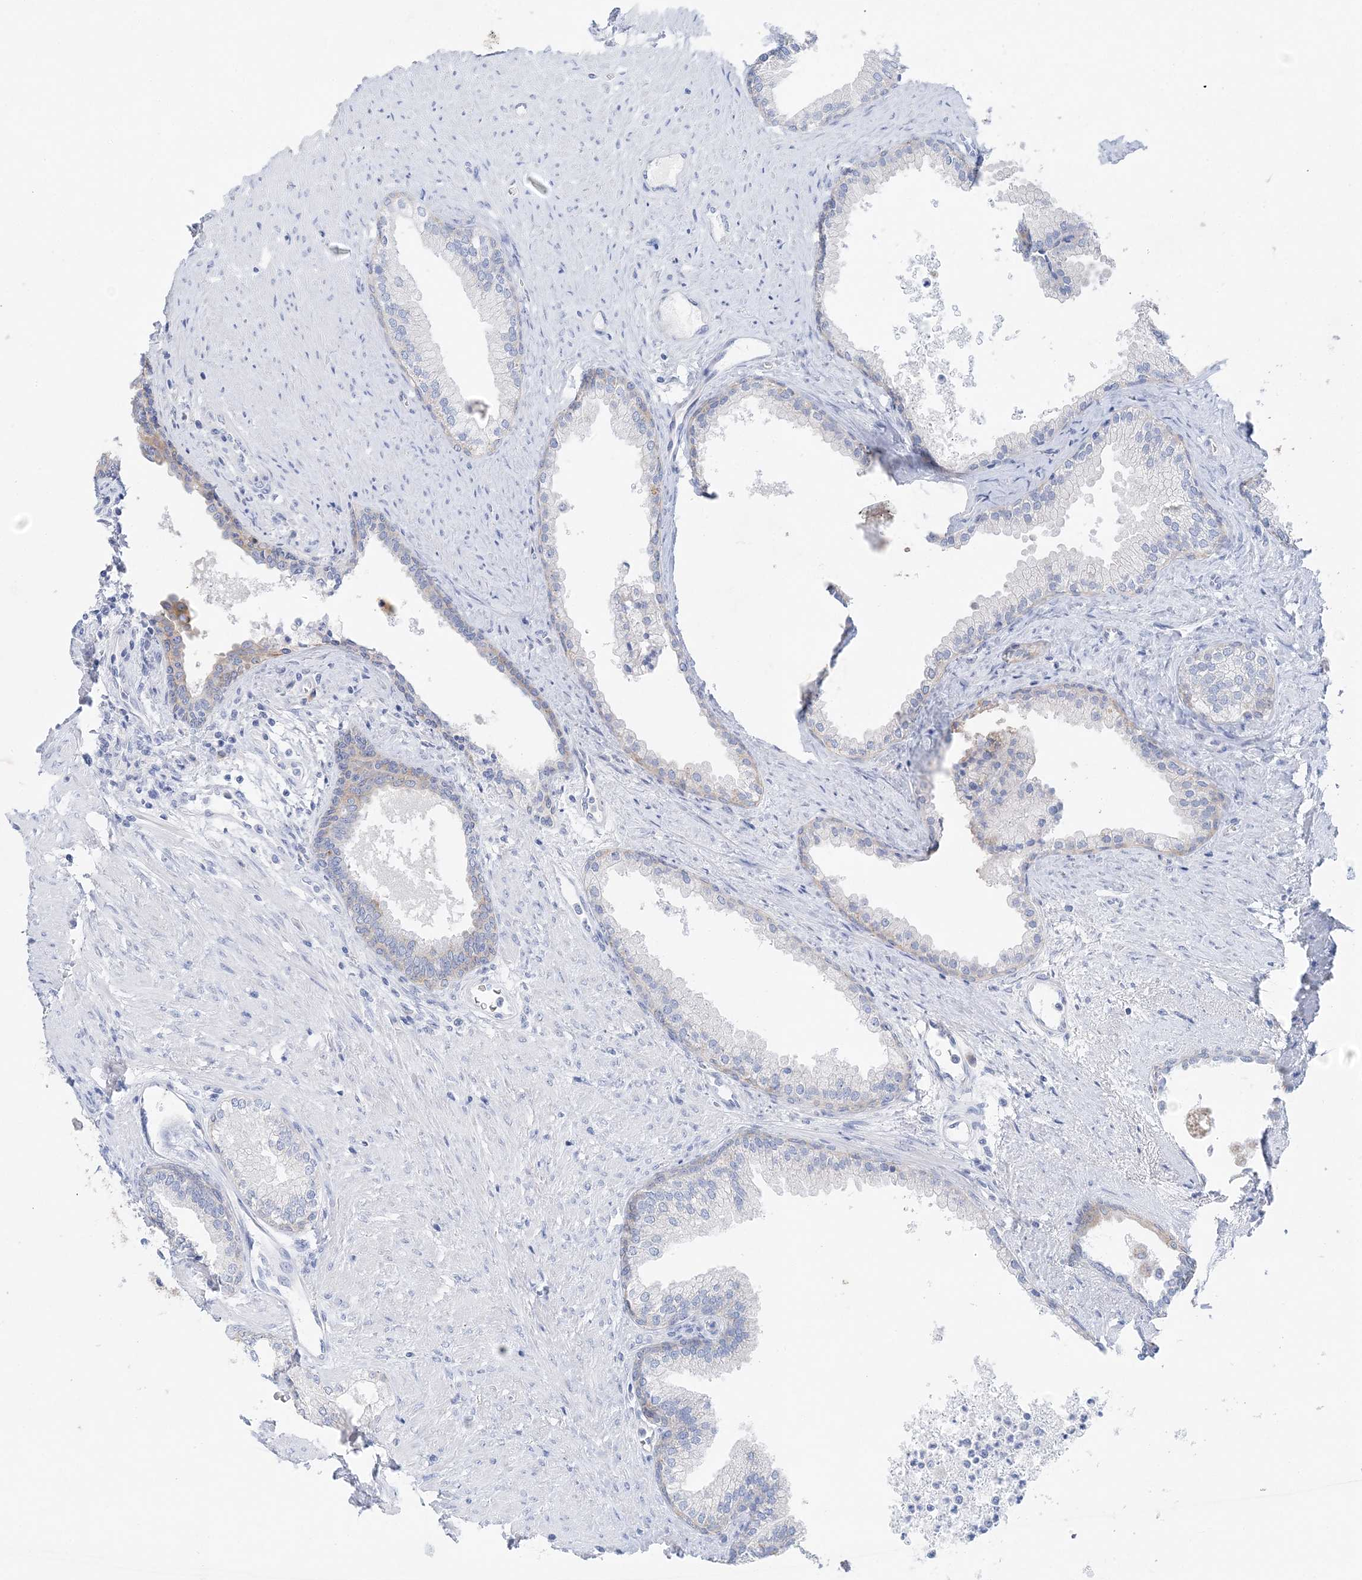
{"staining": {"intensity": "negative", "quantity": "none", "location": "none"}, "tissue": "prostate", "cell_type": "Glandular cells", "image_type": "normal", "snomed": [{"axis": "morphology", "description": "Normal tissue, NOS"}, {"axis": "topography", "description": "Prostate"}], "caption": "A high-resolution micrograph shows immunohistochemistry staining of benign prostate, which exhibits no significant staining in glandular cells. (DAB immunohistochemistry (IHC) visualized using brightfield microscopy, high magnification).", "gene": "SLC5A6", "patient": {"sex": "male", "age": 76}}